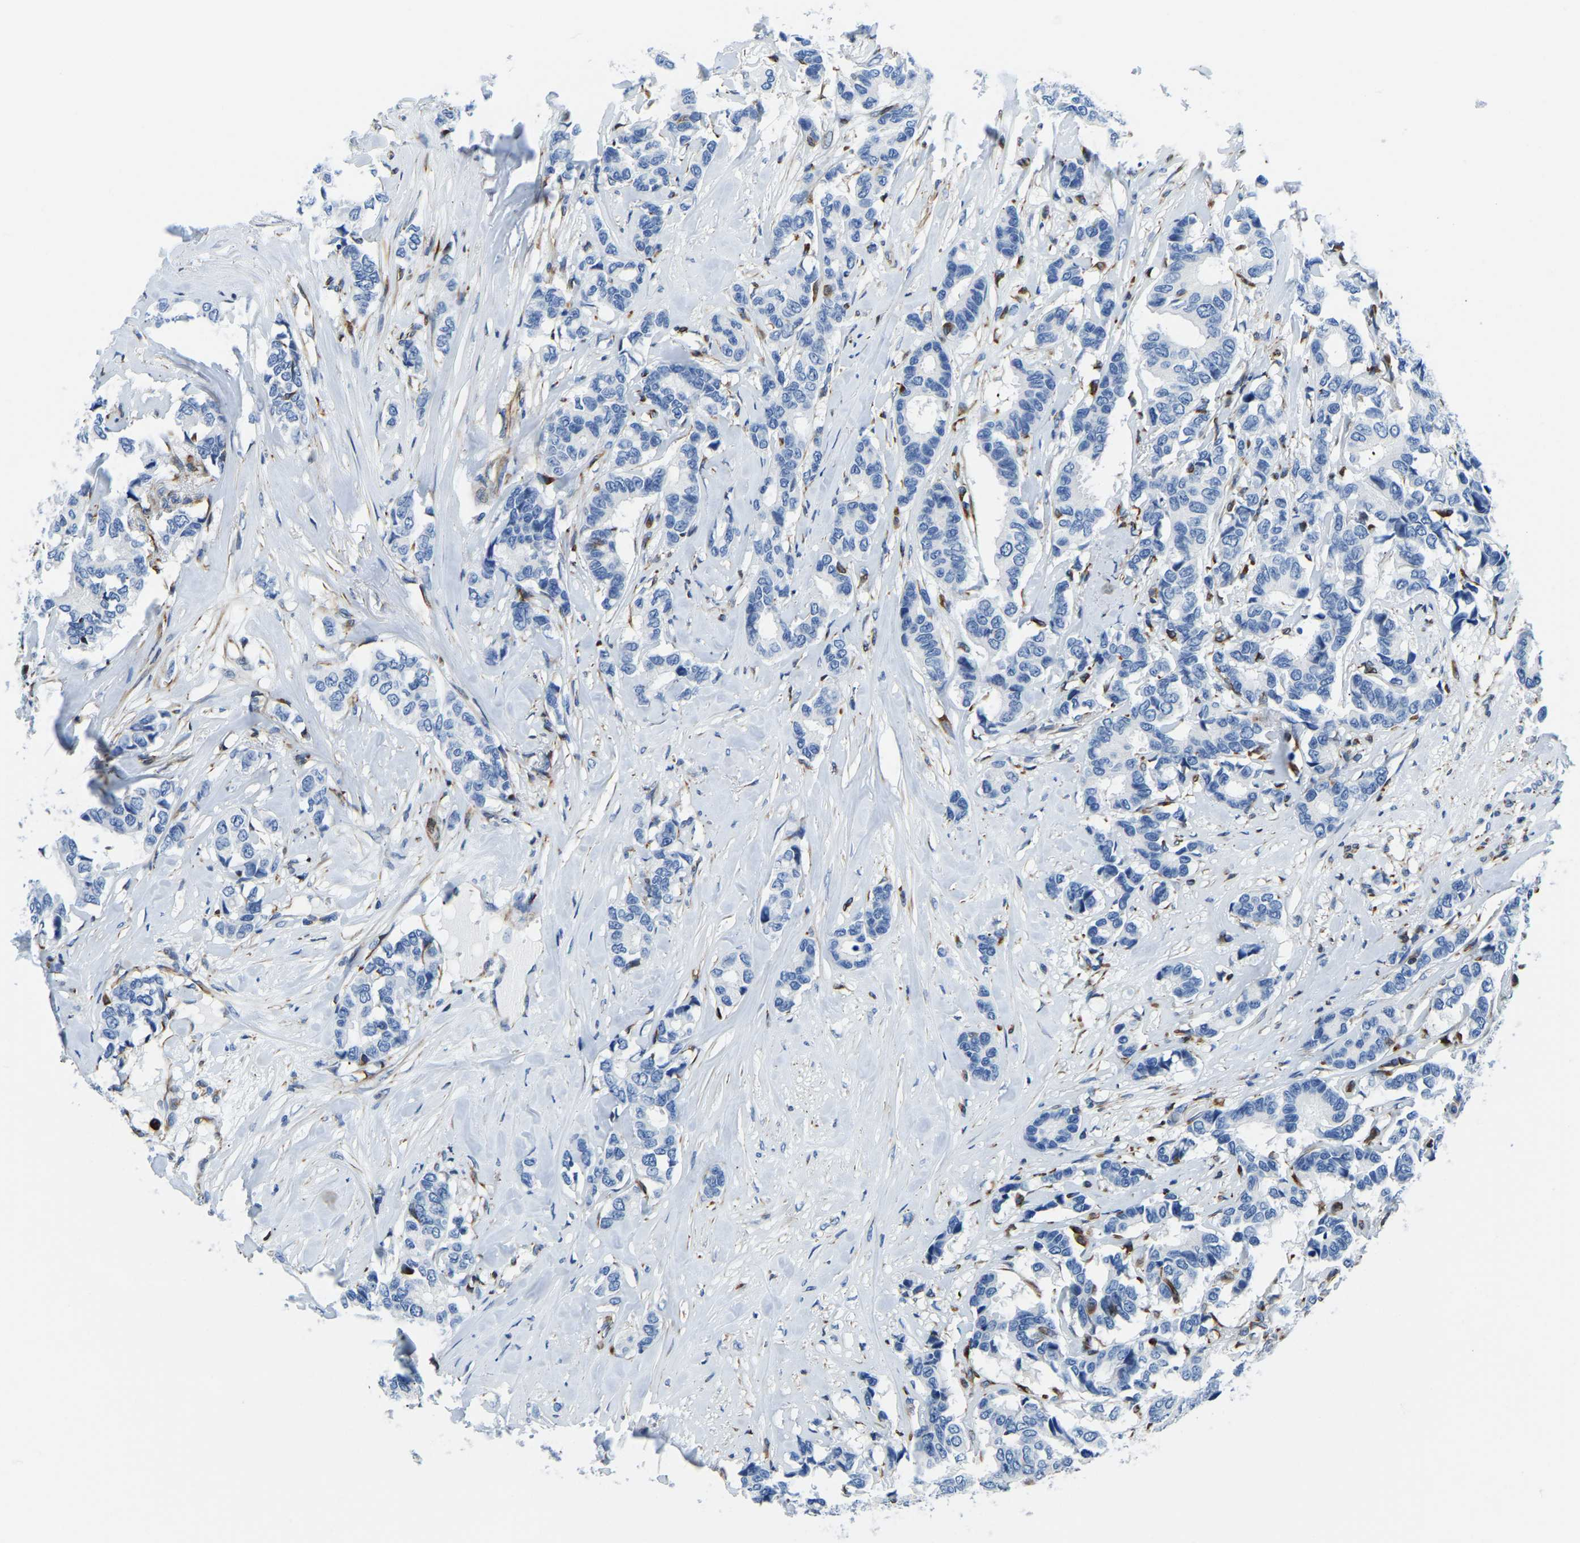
{"staining": {"intensity": "negative", "quantity": "none", "location": "none"}, "tissue": "breast cancer", "cell_type": "Tumor cells", "image_type": "cancer", "snomed": [{"axis": "morphology", "description": "Duct carcinoma"}, {"axis": "topography", "description": "Breast"}], "caption": "Immunohistochemistry micrograph of neoplastic tissue: breast cancer (infiltrating ductal carcinoma) stained with DAB (3,3'-diaminobenzidine) exhibits no significant protein positivity in tumor cells.", "gene": "MS4A3", "patient": {"sex": "female", "age": 87}}